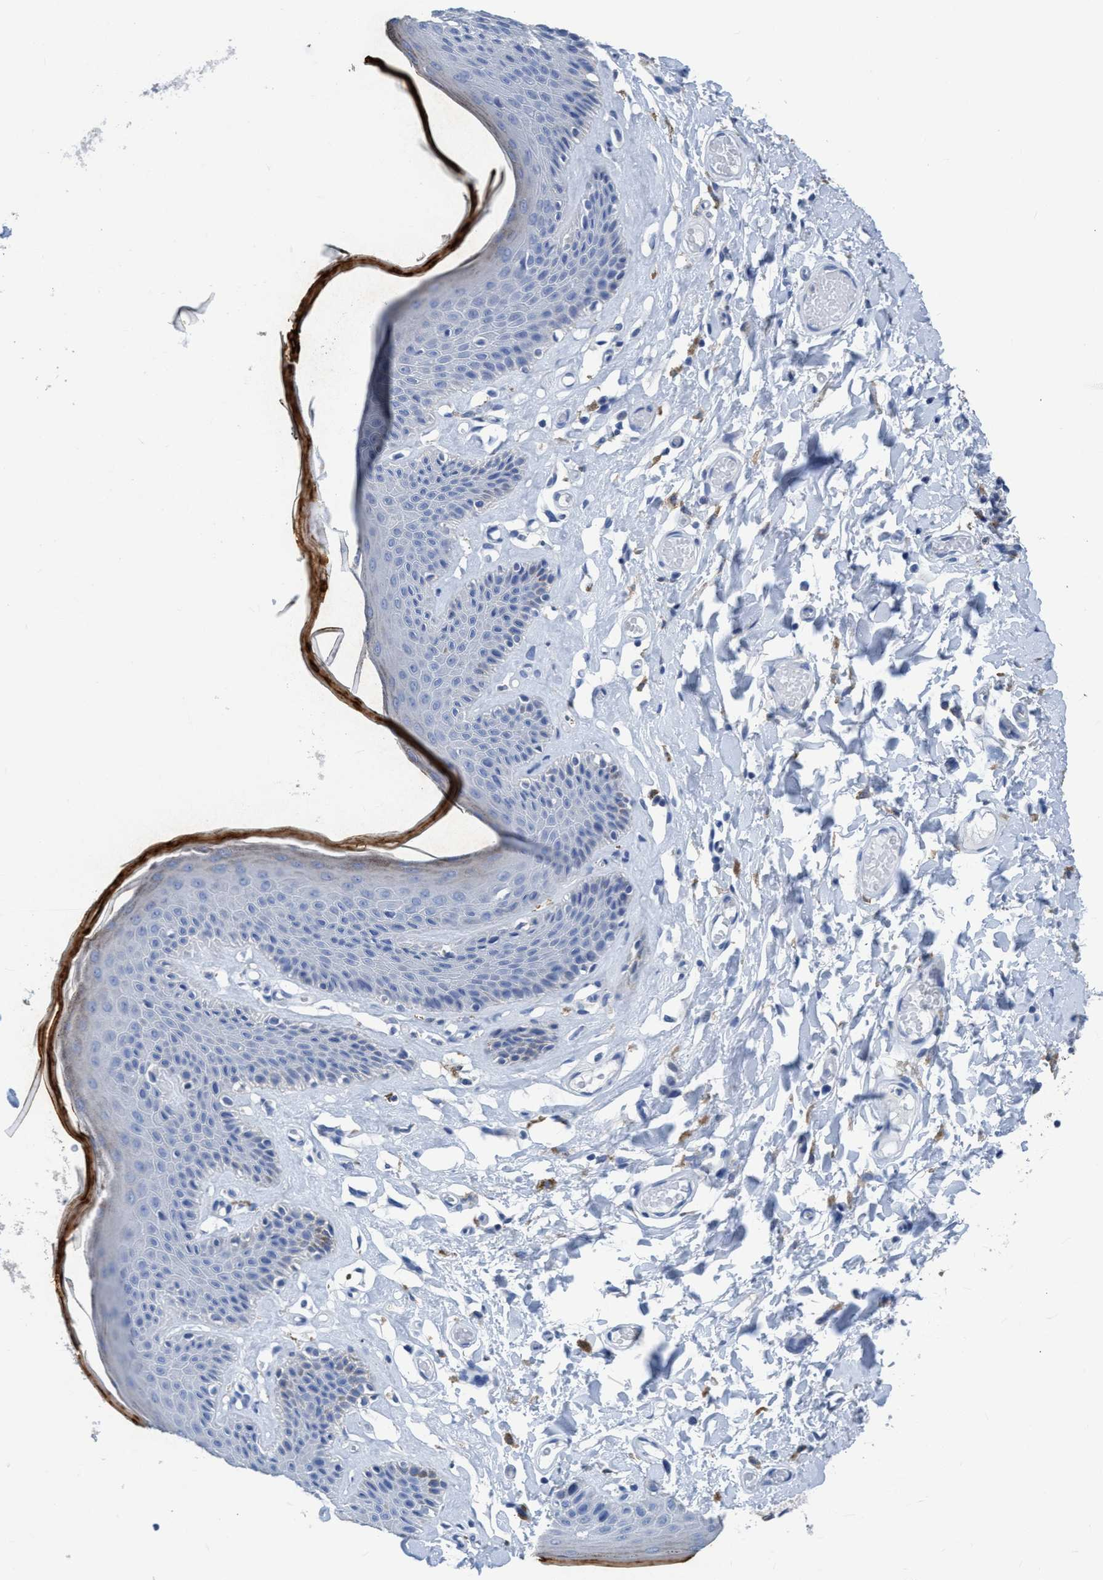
{"staining": {"intensity": "moderate", "quantity": "<25%", "location": "cytoplasmic/membranous"}, "tissue": "skin", "cell_type": "Epidermal cells", "image_type": "normal", "snomed": [{"axis": "morphology", "description": "Normal tissue, NOS"}, {"axis": "topography", "description": "Vulva"}], "caption": "Human skin stained with a brown dye exhibits moderate cytoplasmic/membranous positive positivity in about <25% of epidermal cells.", "gene": "DNAI1", "patient": {"sex": "female", "age": 73}}